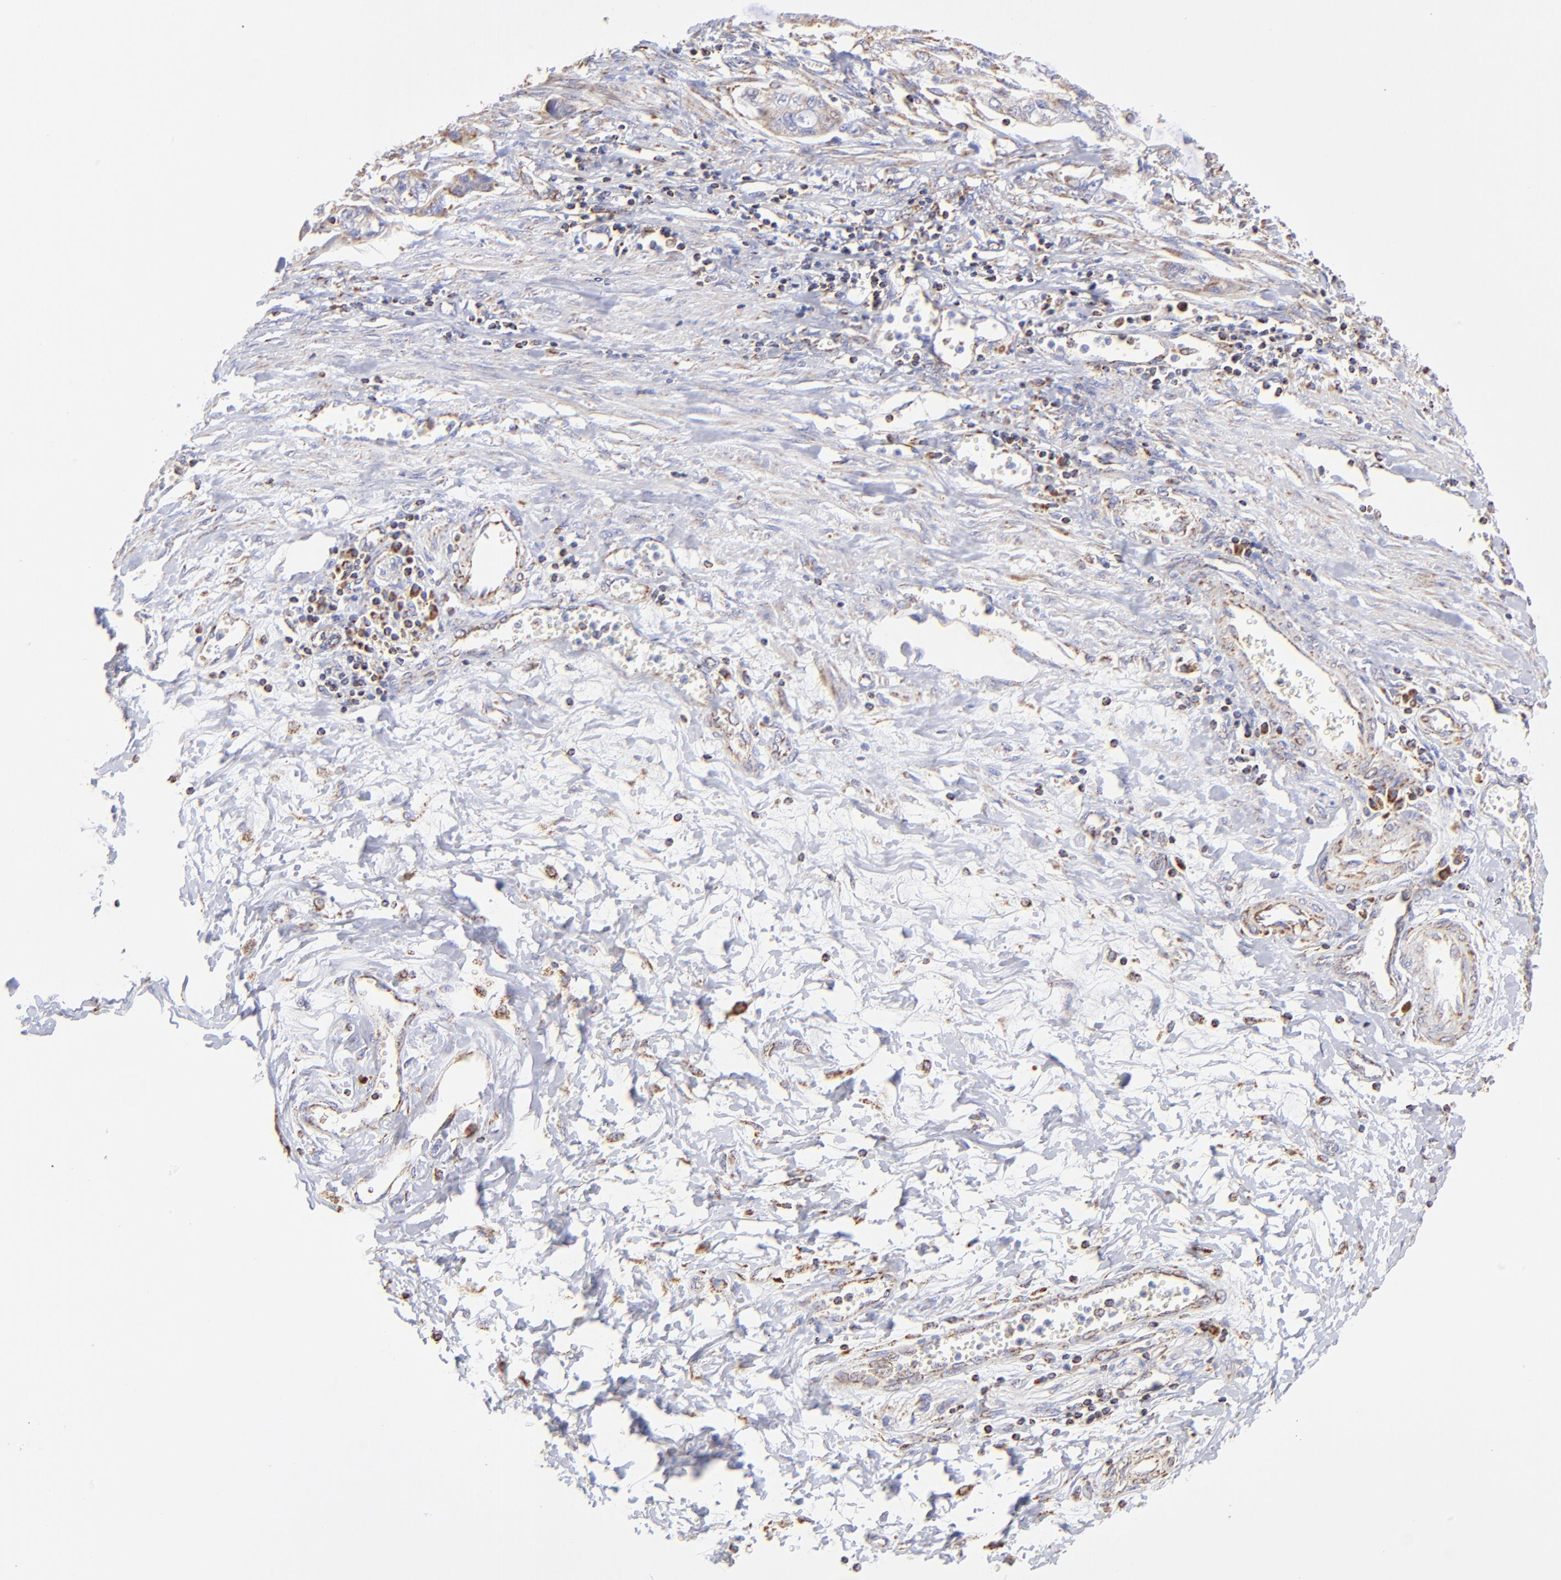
{"staining": {"intensity": "moderate", "quantity": "25%-75%", "location": "cytoplasmic/membranous"}, "tissue": "stomach cancer", "cell_type": "Tumor cells", "image_type": "cancer", "snomed": [{"axis": "morphology", "description": "Adenocarcinoma, NOS"}, {"axis": "topography", "description": "Stomach, upper"}], "caption": "Immunohistochemistry photomicrograph of neoplastic tissue: stomach cancer (adenocarcinoma) stained using immunohistochemistry (IHC) shows medium levels of moderate protein expression localized specifically in the cytoplasmic/membranous of tumor cells, appearing as a cytoplasmic/membranous brown color.", "gene": "ECH1", "patient": {"sex": "female", "age": 52}}